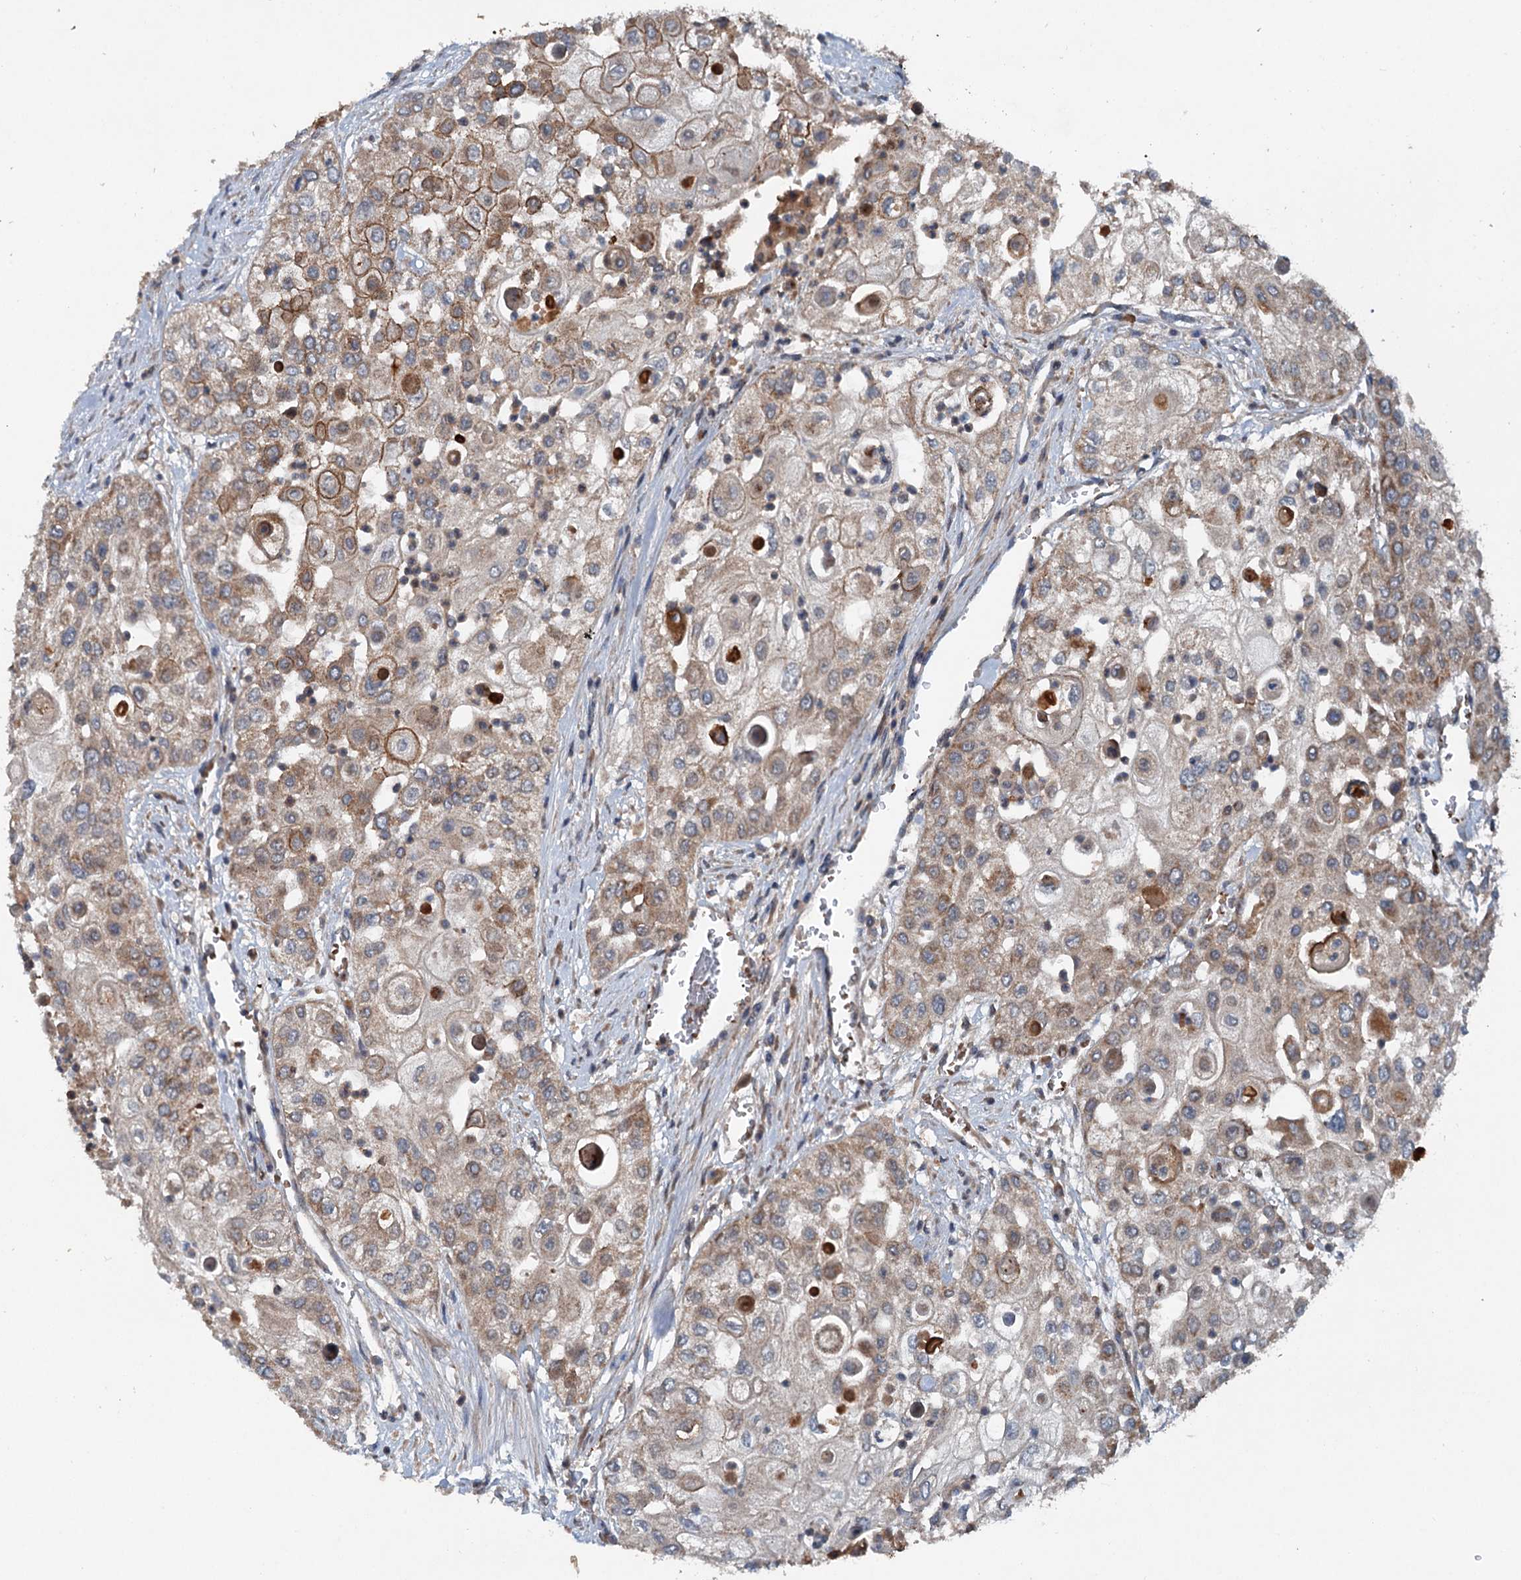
{"staining": {"intensity": "moderate", "quantity": ">75%", "location": "cytoplasmic/membranous"}, "tissue": "urothelial cancer", "cell_type": "Tumor cells", "image_type": "cancer", "snomed": [{"axis": "morphology", "description": "Urothelial carcinoma, High grade"}, {"axis": "topography", "description": "Urinary bladder"}], "caption": "Protein expression by immunohistochemistry (IHC) exhibits moderate cytoplasmic/membranous expression in approximately >75% of tumor cells in urothelial cancer.", "gene": "N4BP2L2", "patient": {"sex": "female", "age": 79}}